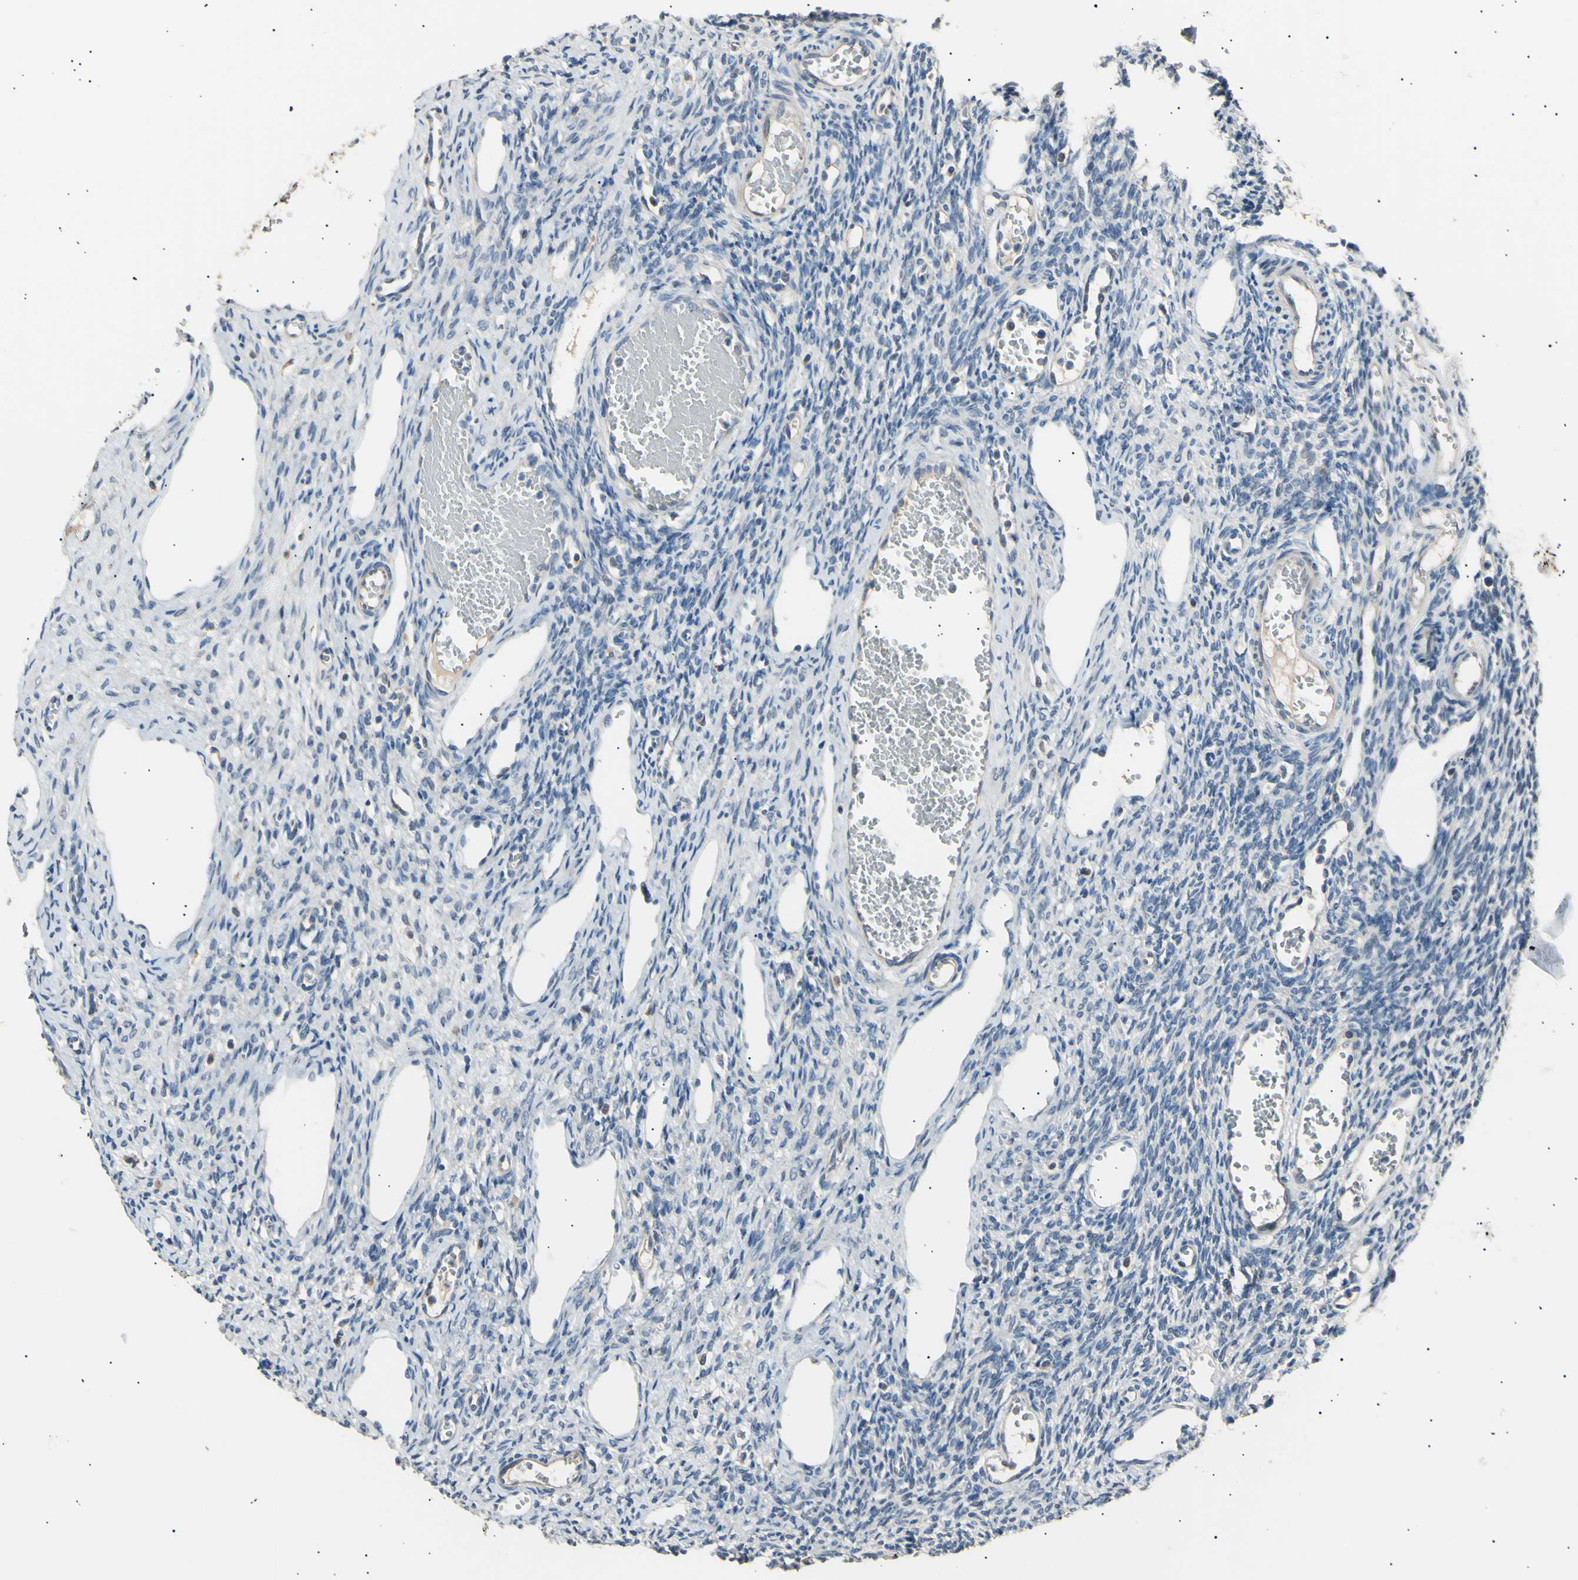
{"staining": {"intensity": "negative", "quantity": "none", "location": "none"}, "tissue": "ovary", "cell_type": "Ovarian stroma cells", "image_type": "normal", "snomed": [{"axis": "morphology", "description": "Normal tissue, NOS"}, {"axis": "topography", "description": "Ovary"}], "caption": "A high-resolution micrograph shows immunohistochemistry staining of unremarkable ovary, which shows no significant staining in ovarian stroma cells. Brightfield microscopy of IHC stained with DAB (3,3'-diaminobenzidine) (brown) and hematoxylin (blue), captured at high magnification.", "gene": "LDLR", "patient": {"sex": "female", "age": 33}}